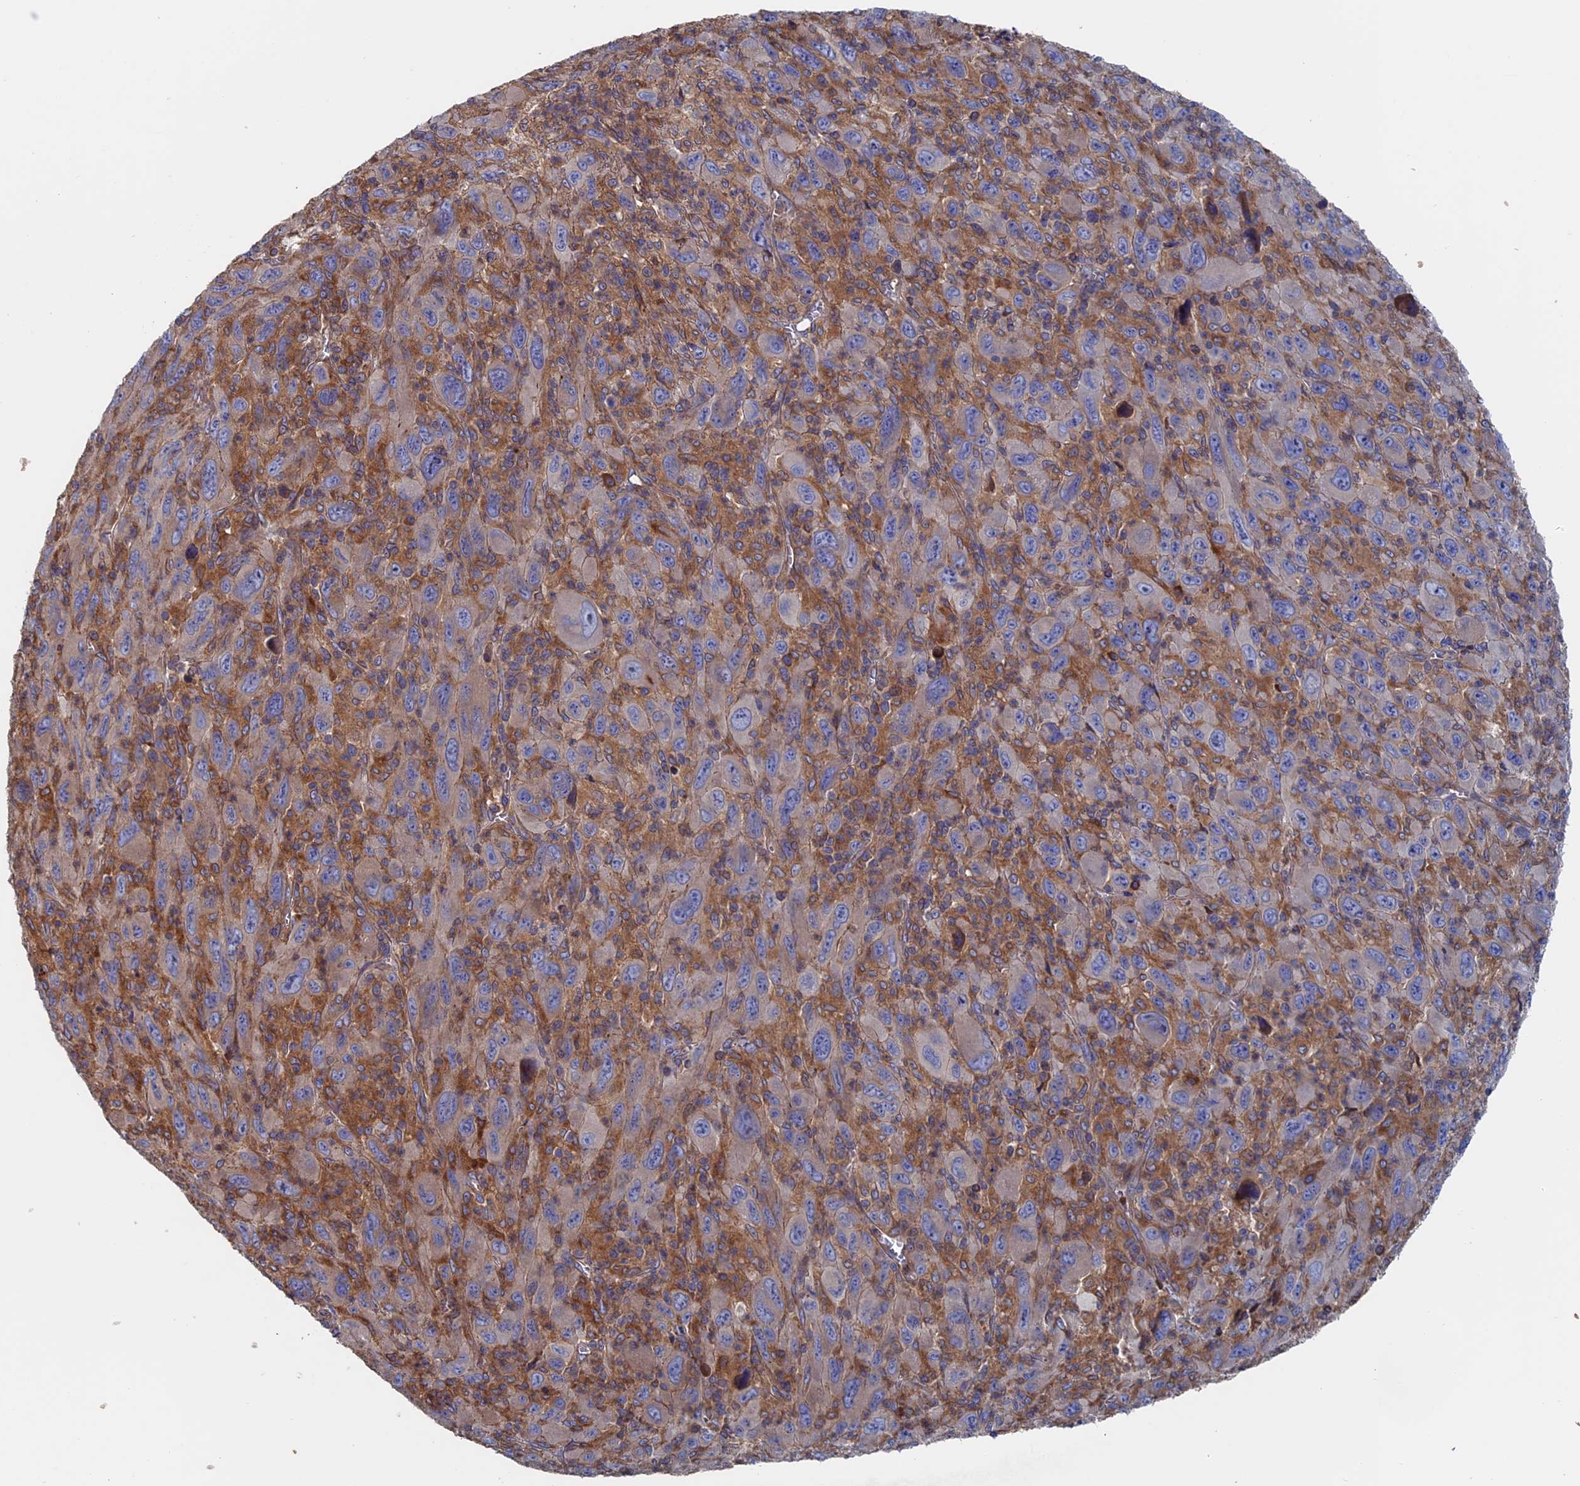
{"staining": {"intensity": "weak", "quantity": "<25%", "location": "cytoplasmic/membranous"}, "tissue": "melanoma", "cell_type": "Tumor cells", "image_type": "cancer", "snomed": [{"axis": "morphology", "description": "Malignant melanoma, Metastatic site"}, {"axis": "topography", "description": "Skin"}], "caption": "Immunohistochemistry (IHC) photomicrograph of neoplastic tissue: human malignant melanoma (metastatic site) stained with DAB shows no significant protein staining in tumor cells.", "gene": "DNAJC3", "patient": {"sex": "female", "age": 56}}